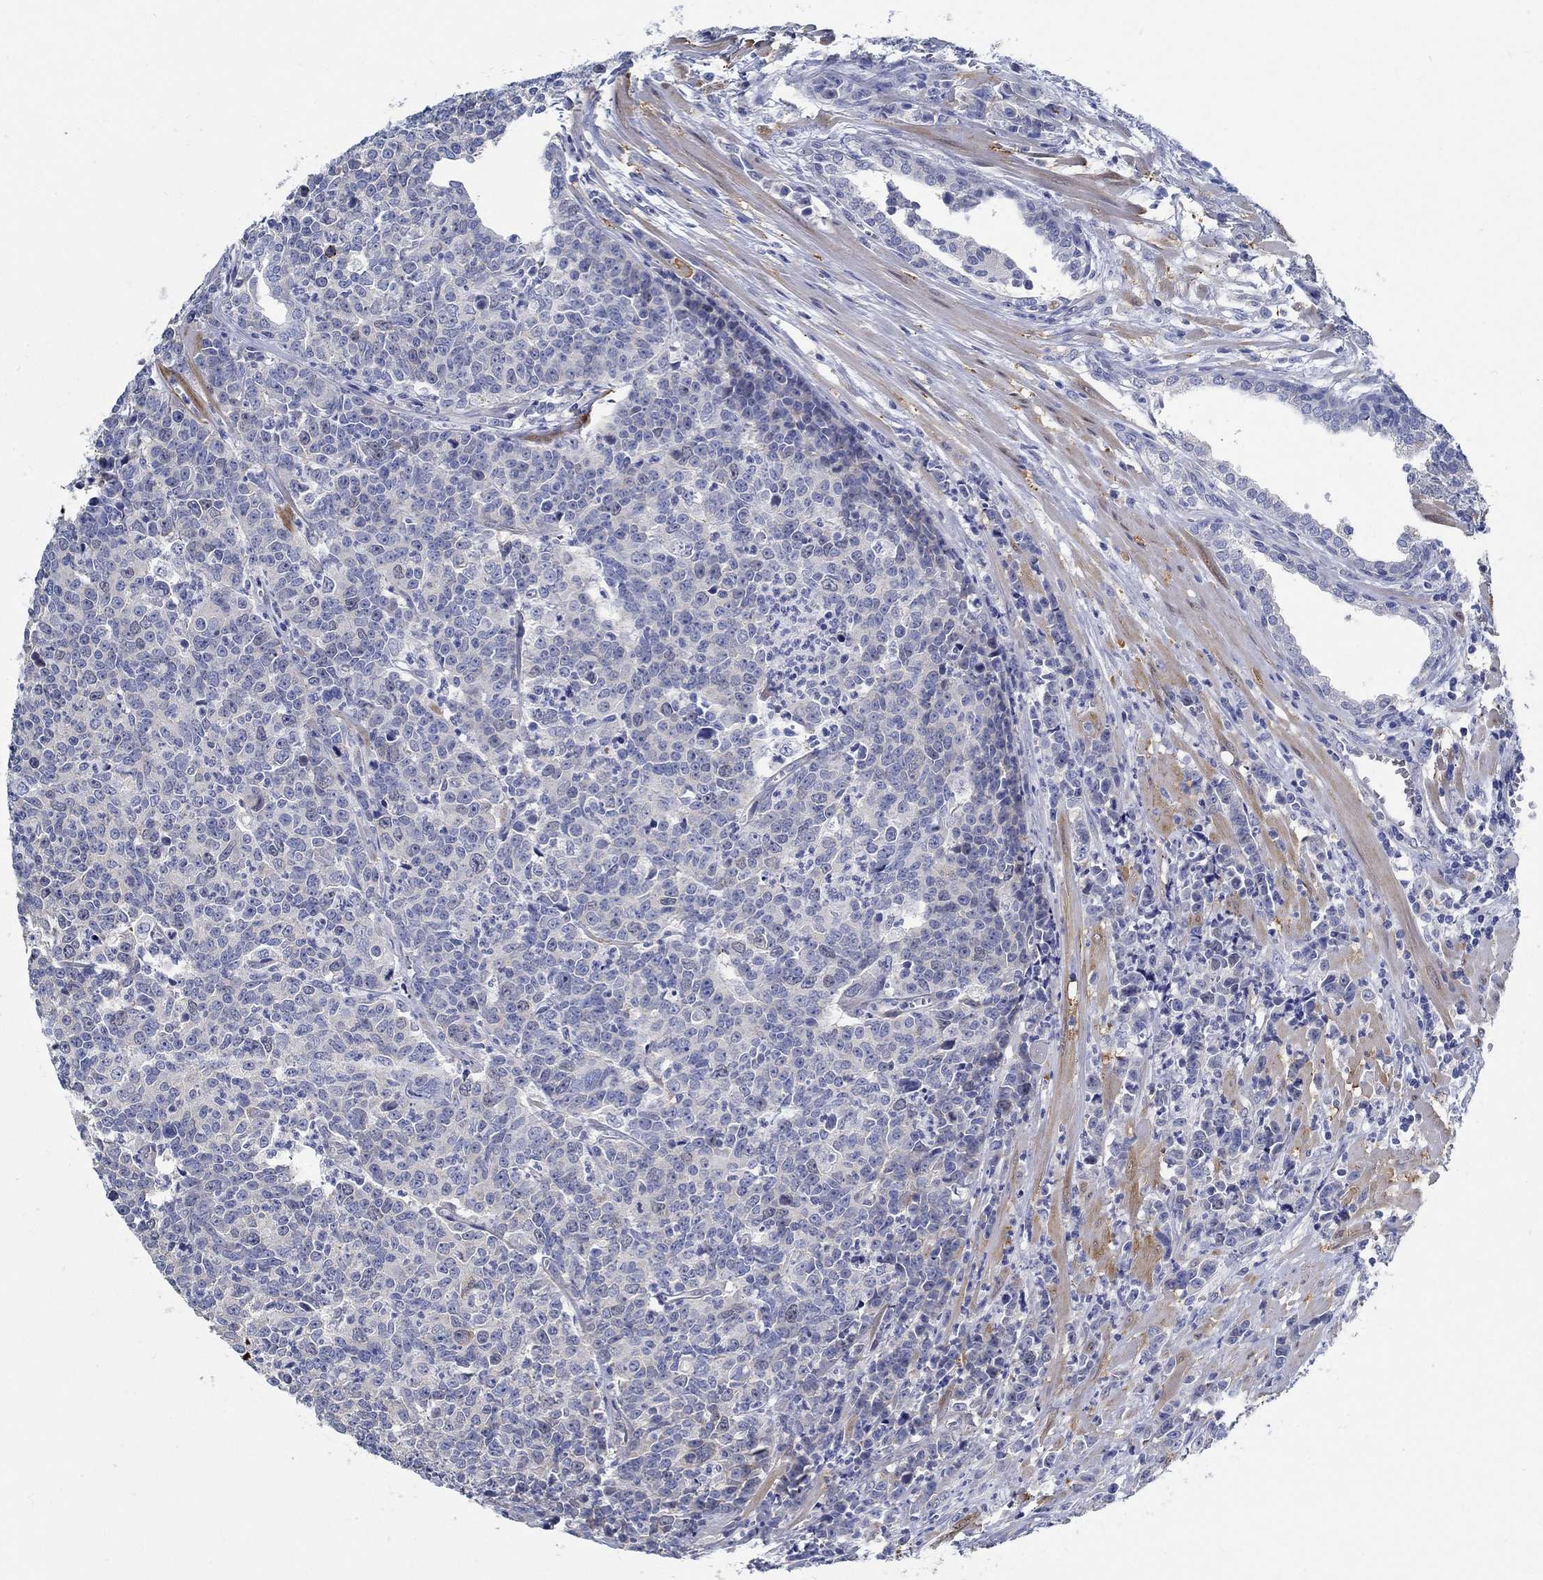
{"staining": {"intensity": "negative", "quantity": "none", "location": "none"}, "tissue": "prostate cancer", "cell_type": "Tumor cells", "image_type": "cancer", "snomed": [{"axis": "morphology", "description": "Adenocarcinoma, NOS"}, {"axis": "topography", "description": "Prostate"}], "caption": "Immunohistochemistry (IHC) histopathology image of neoplastic tissue: adenocarcinoma (prostate) stained with DAB (3,3'-diaminobenzidine) displays no significant protein staining in tumor cells.", "gene": "C15orf39", "patient": {"sex": "male", "age": 67}}